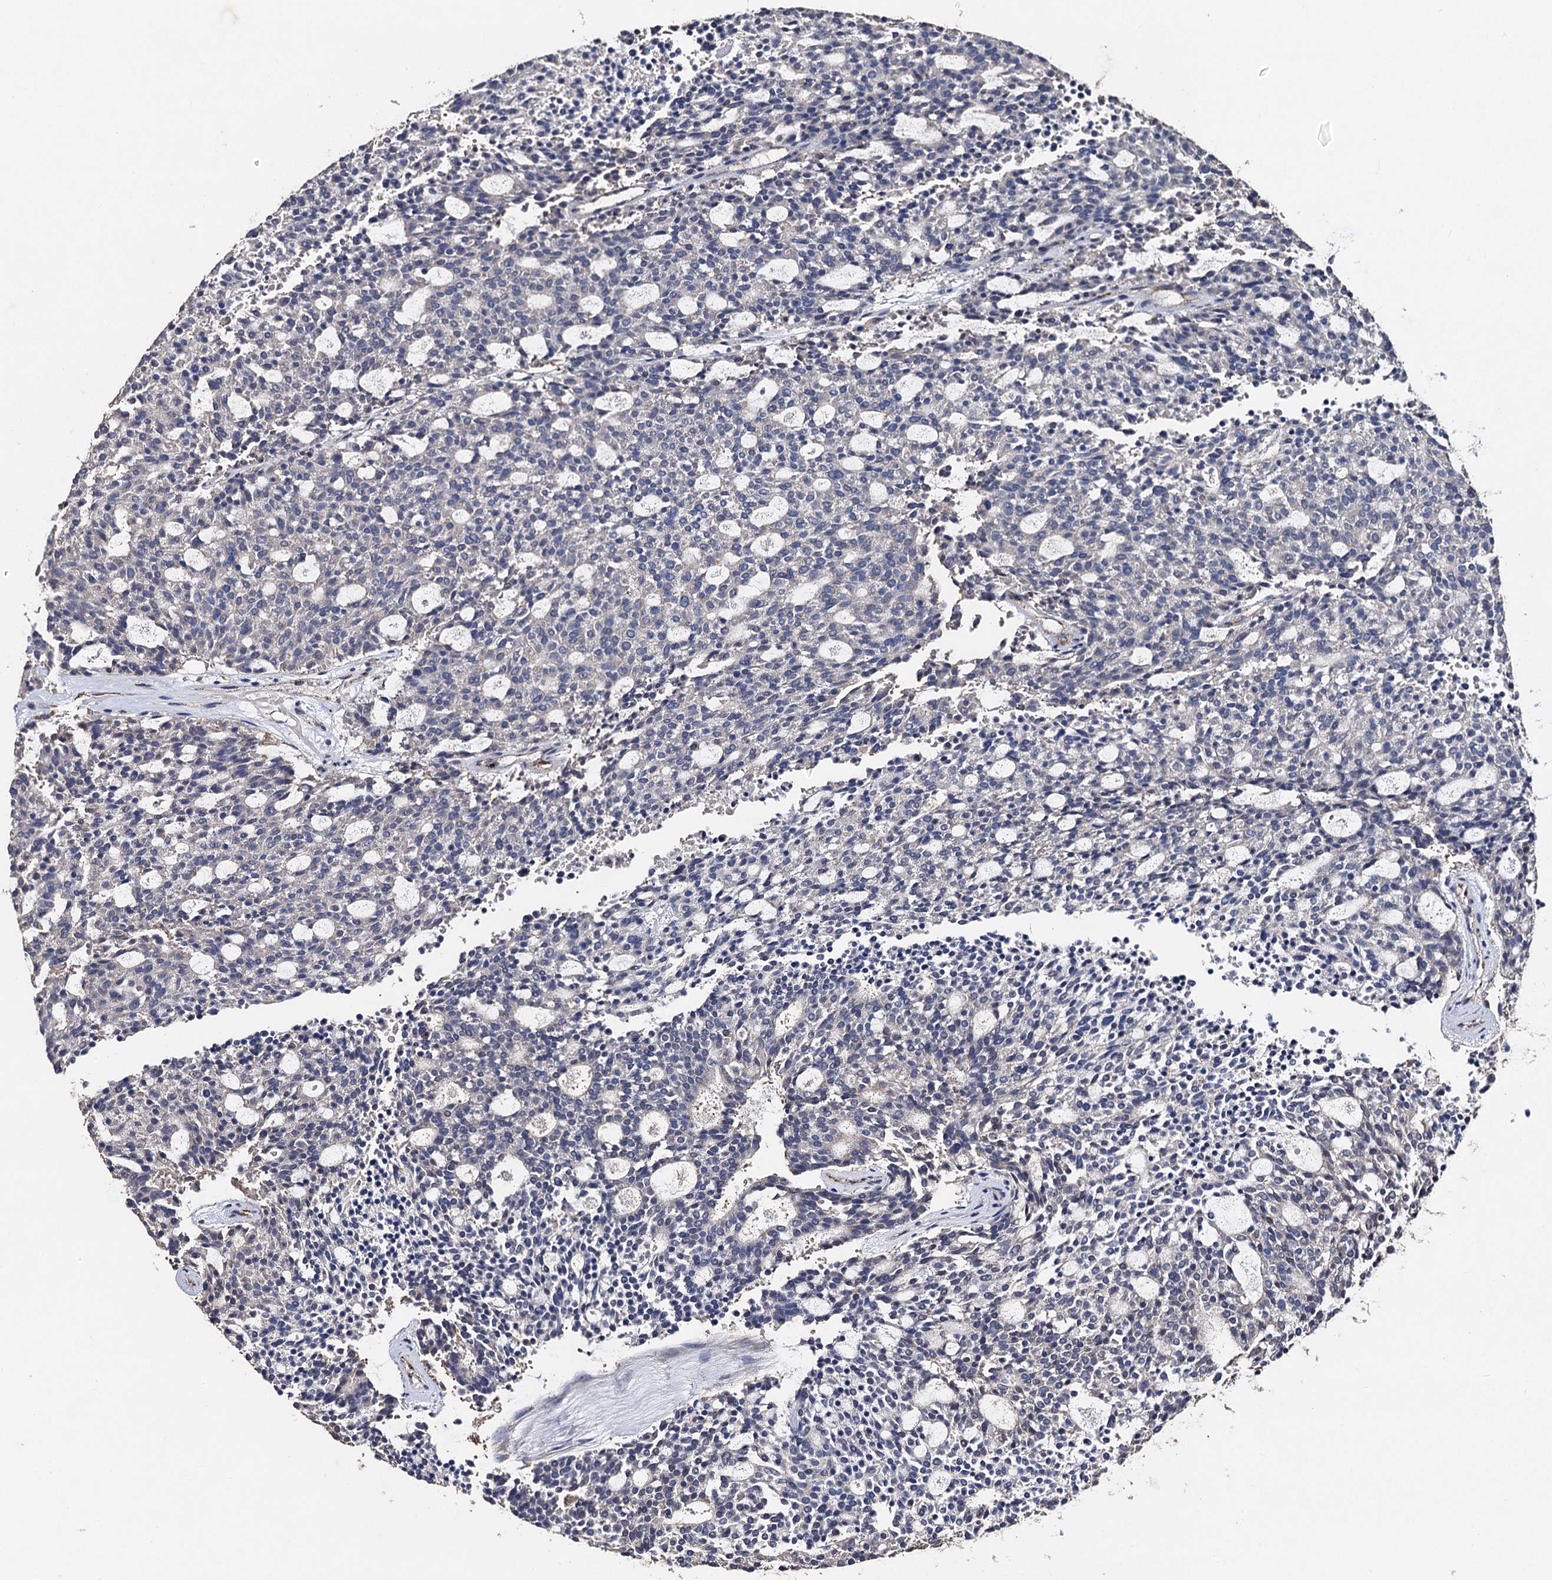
{"staining": {"intensity": "negative", "quantity": "none", "location": "none"}, "tissue": "carcinoid", "cell_type": "Tumor cells", "image_type": "cancer", "snomed": [{"axis": "morphology", "description": "Carcinoid, malignant, NOS"}, {"axis": "topography", "description": "Pancreas"}], "caption": "Malignant carcinoid was stained to show a protein in brown. There is no significant positivity in tumor cells.", "gene": "PPTC7", "patient": {"sex": "female", "age": 54}}